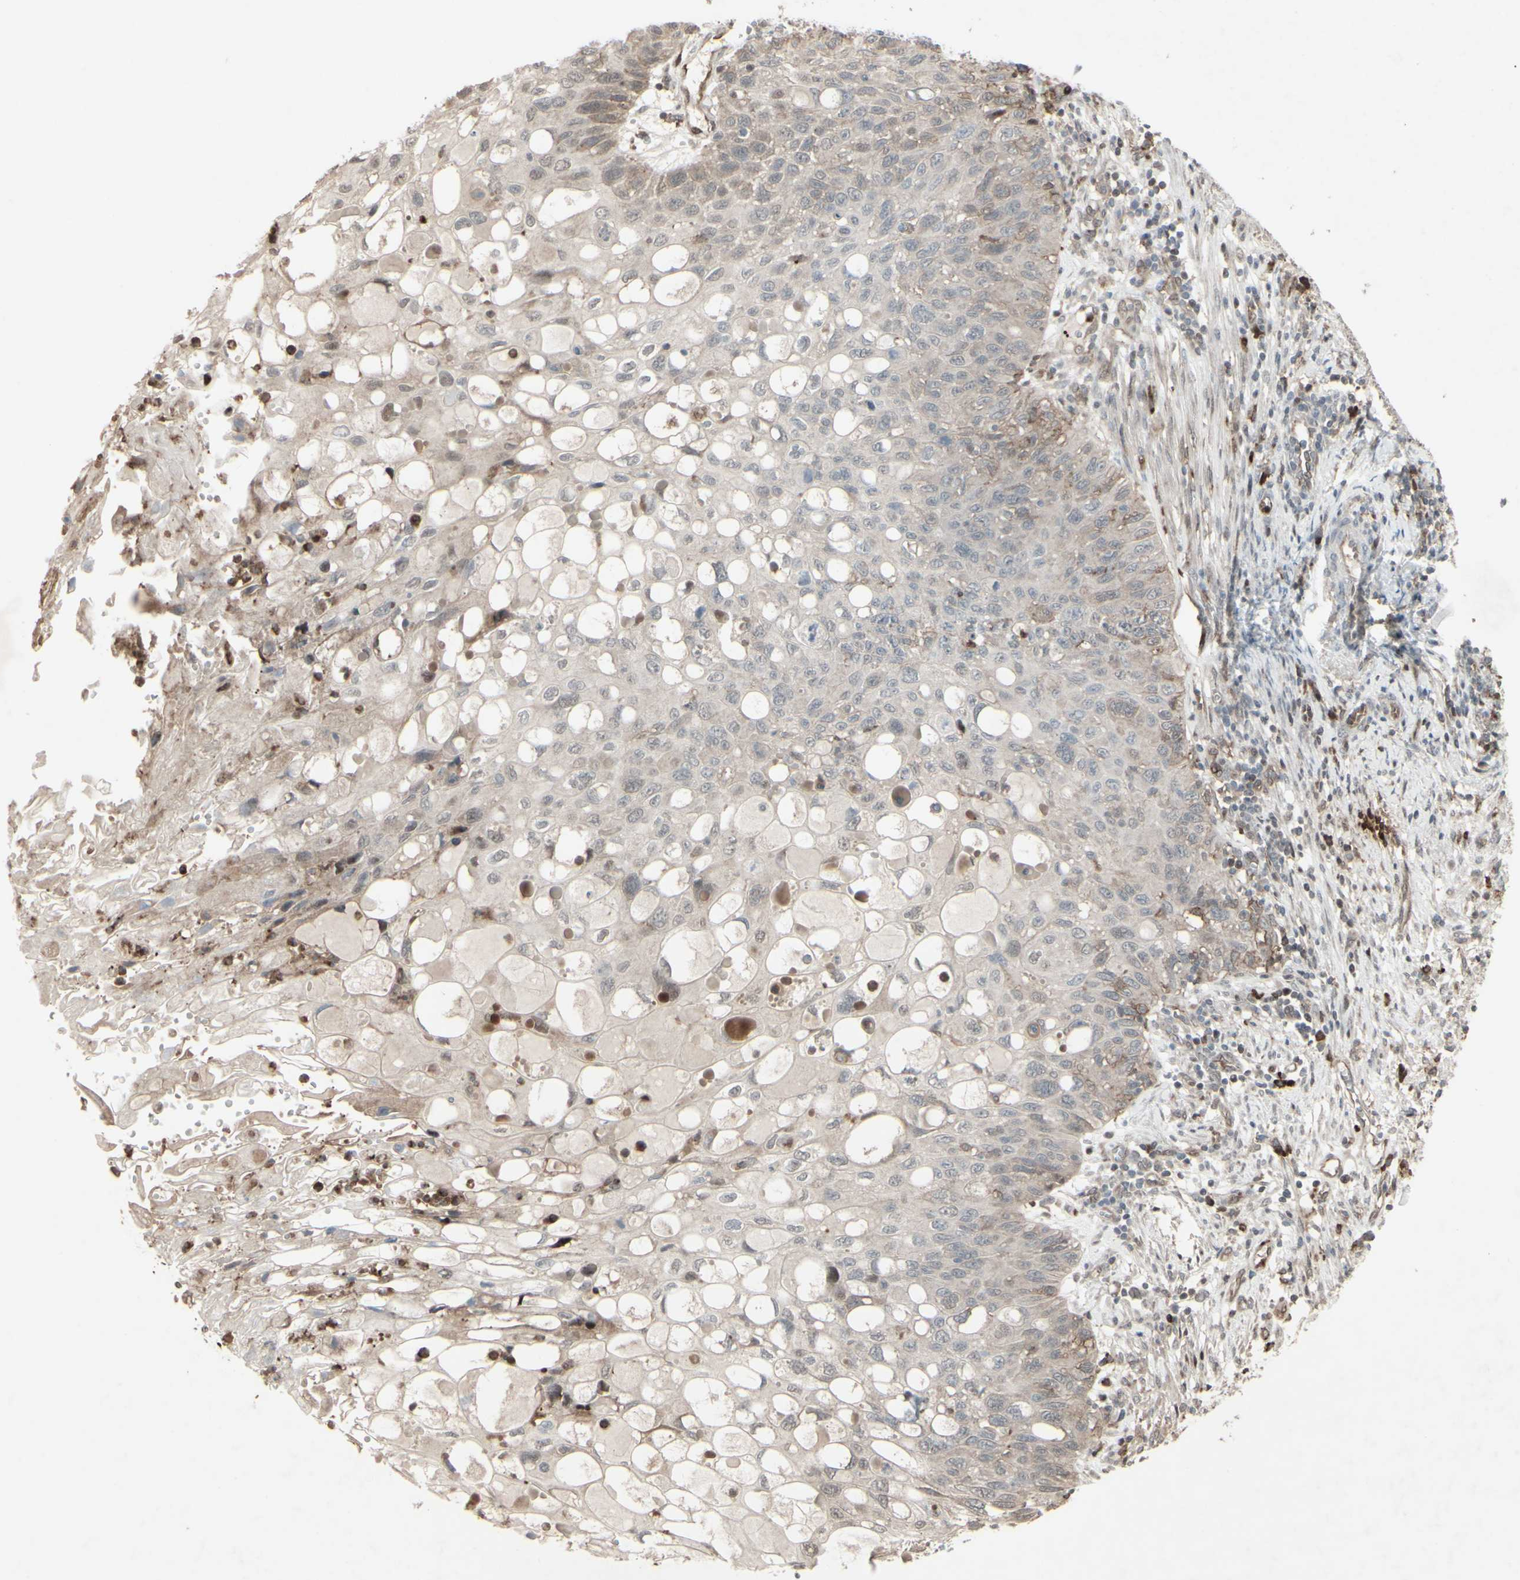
{"staining": {"intensity": "weak", "quantity": "25%-75%", "location": "cytoplasmic/membranous"}, "tissue": "cervical cancer", "cell_type": "Tumor cells", "image_type": "cancer", "snomed": [{"axis": "morphology", "description": "Squamous cell carcinoma, NOS"}, {"axis": "topography", "description": "Cervix"}], "caption": "This is a micrograph of IHC staining of cervical squamous cell carcinoma, which shows weak staining in the cytoplasmic/membranous of tumor cells.", "gene": "CD33", "patient": {"sex": "female", "age": 70}}